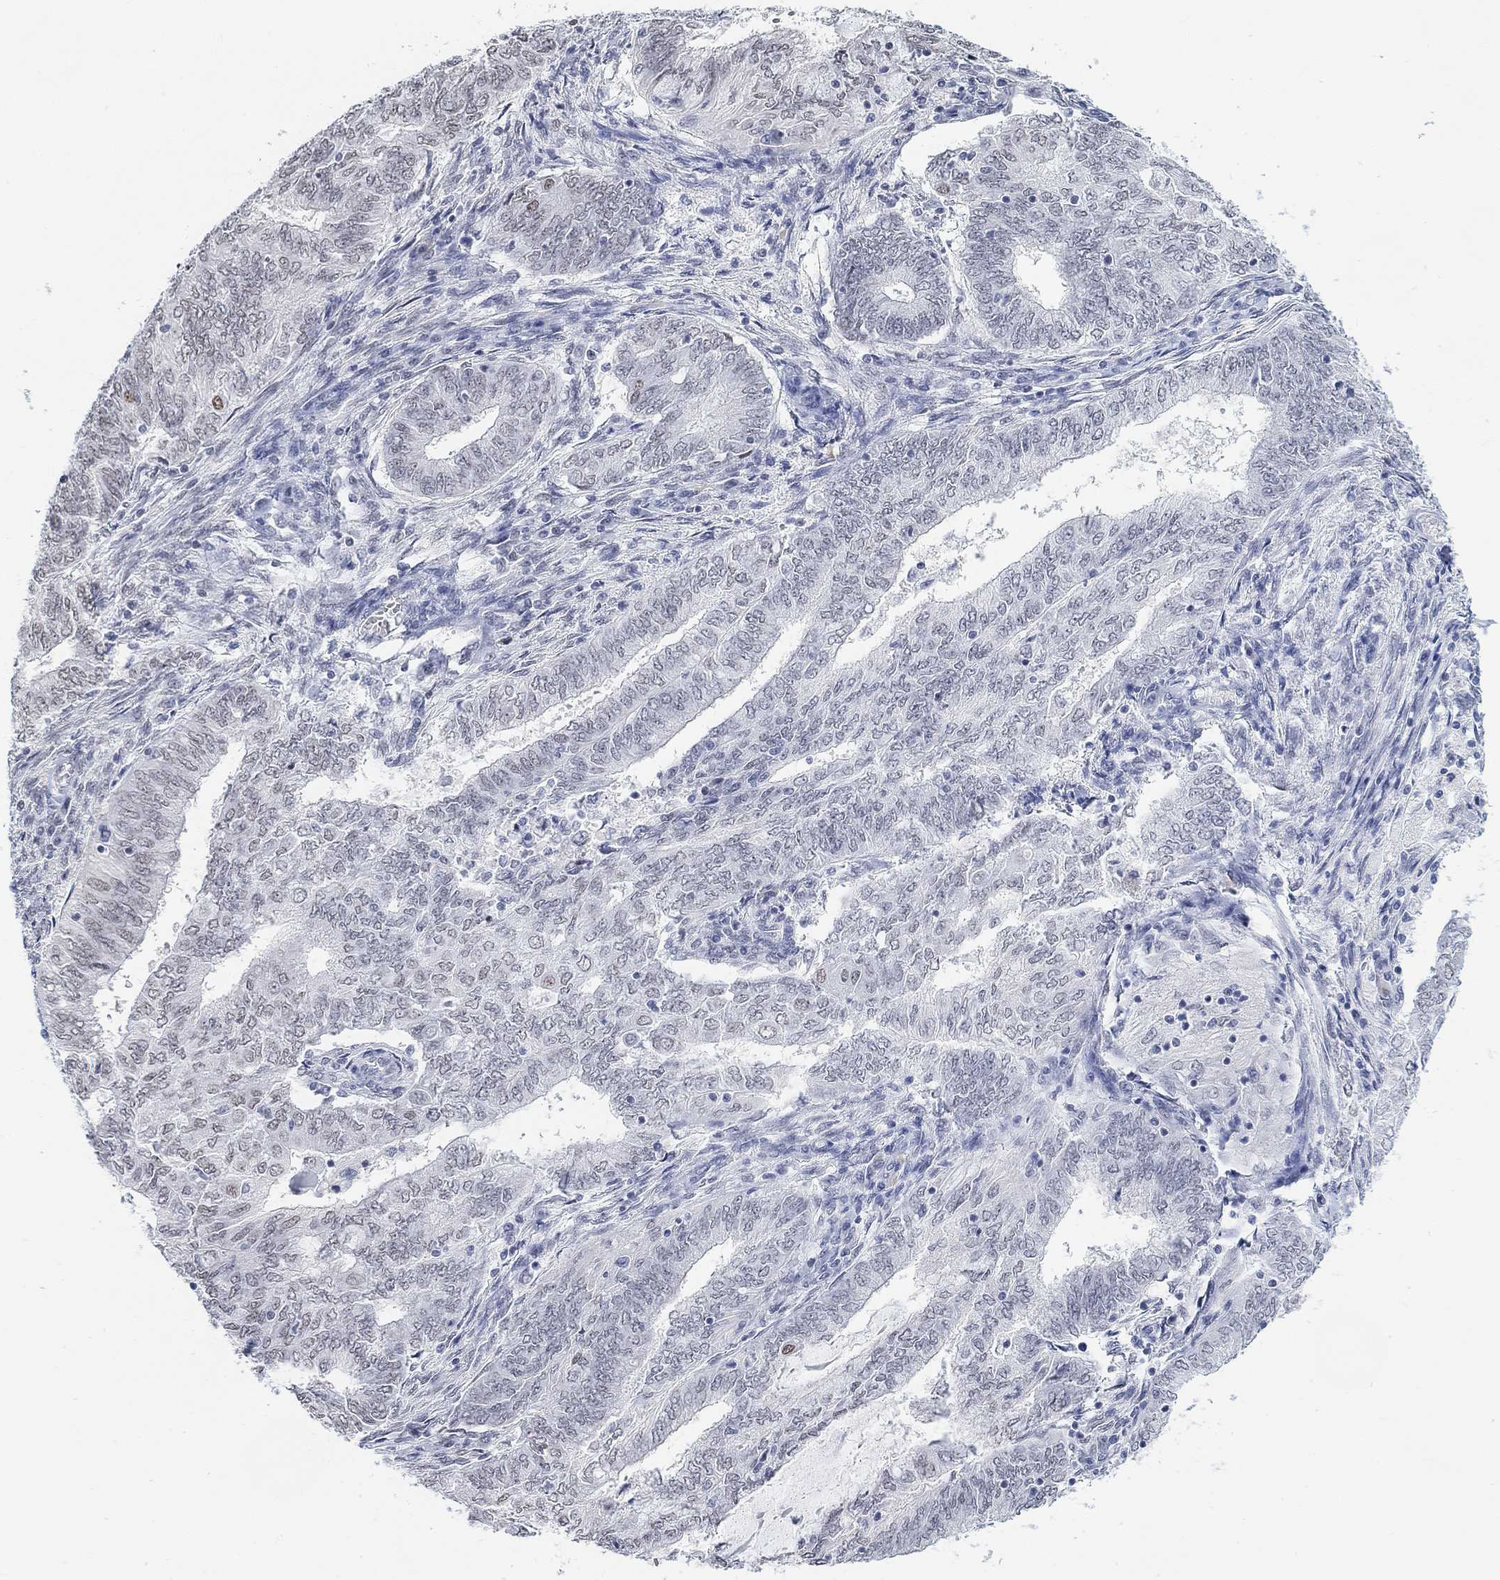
{"staining": {"intensity": "weak", "quantity": "<25%", "location": "nuclear"}, "tissue": "endometrial cancer", "cell_type": "Tumor cells", "image_type": "cancer", "snomed": [{"axis": "morphology", "description": "Adenocarcinoma, NOS"}, {"axis": "topography", "description": "Endometrium"}], "caption": "This micrograph is of endometrial cancer (adenocarcinoma) stained with immunohistochemistry (IHC) to label a protein in brown with the nuclei are counter-stained blue. There is no staining in tumor cells.", "gene": "PURG", "patient": {"sex": "female", "age": 62}}